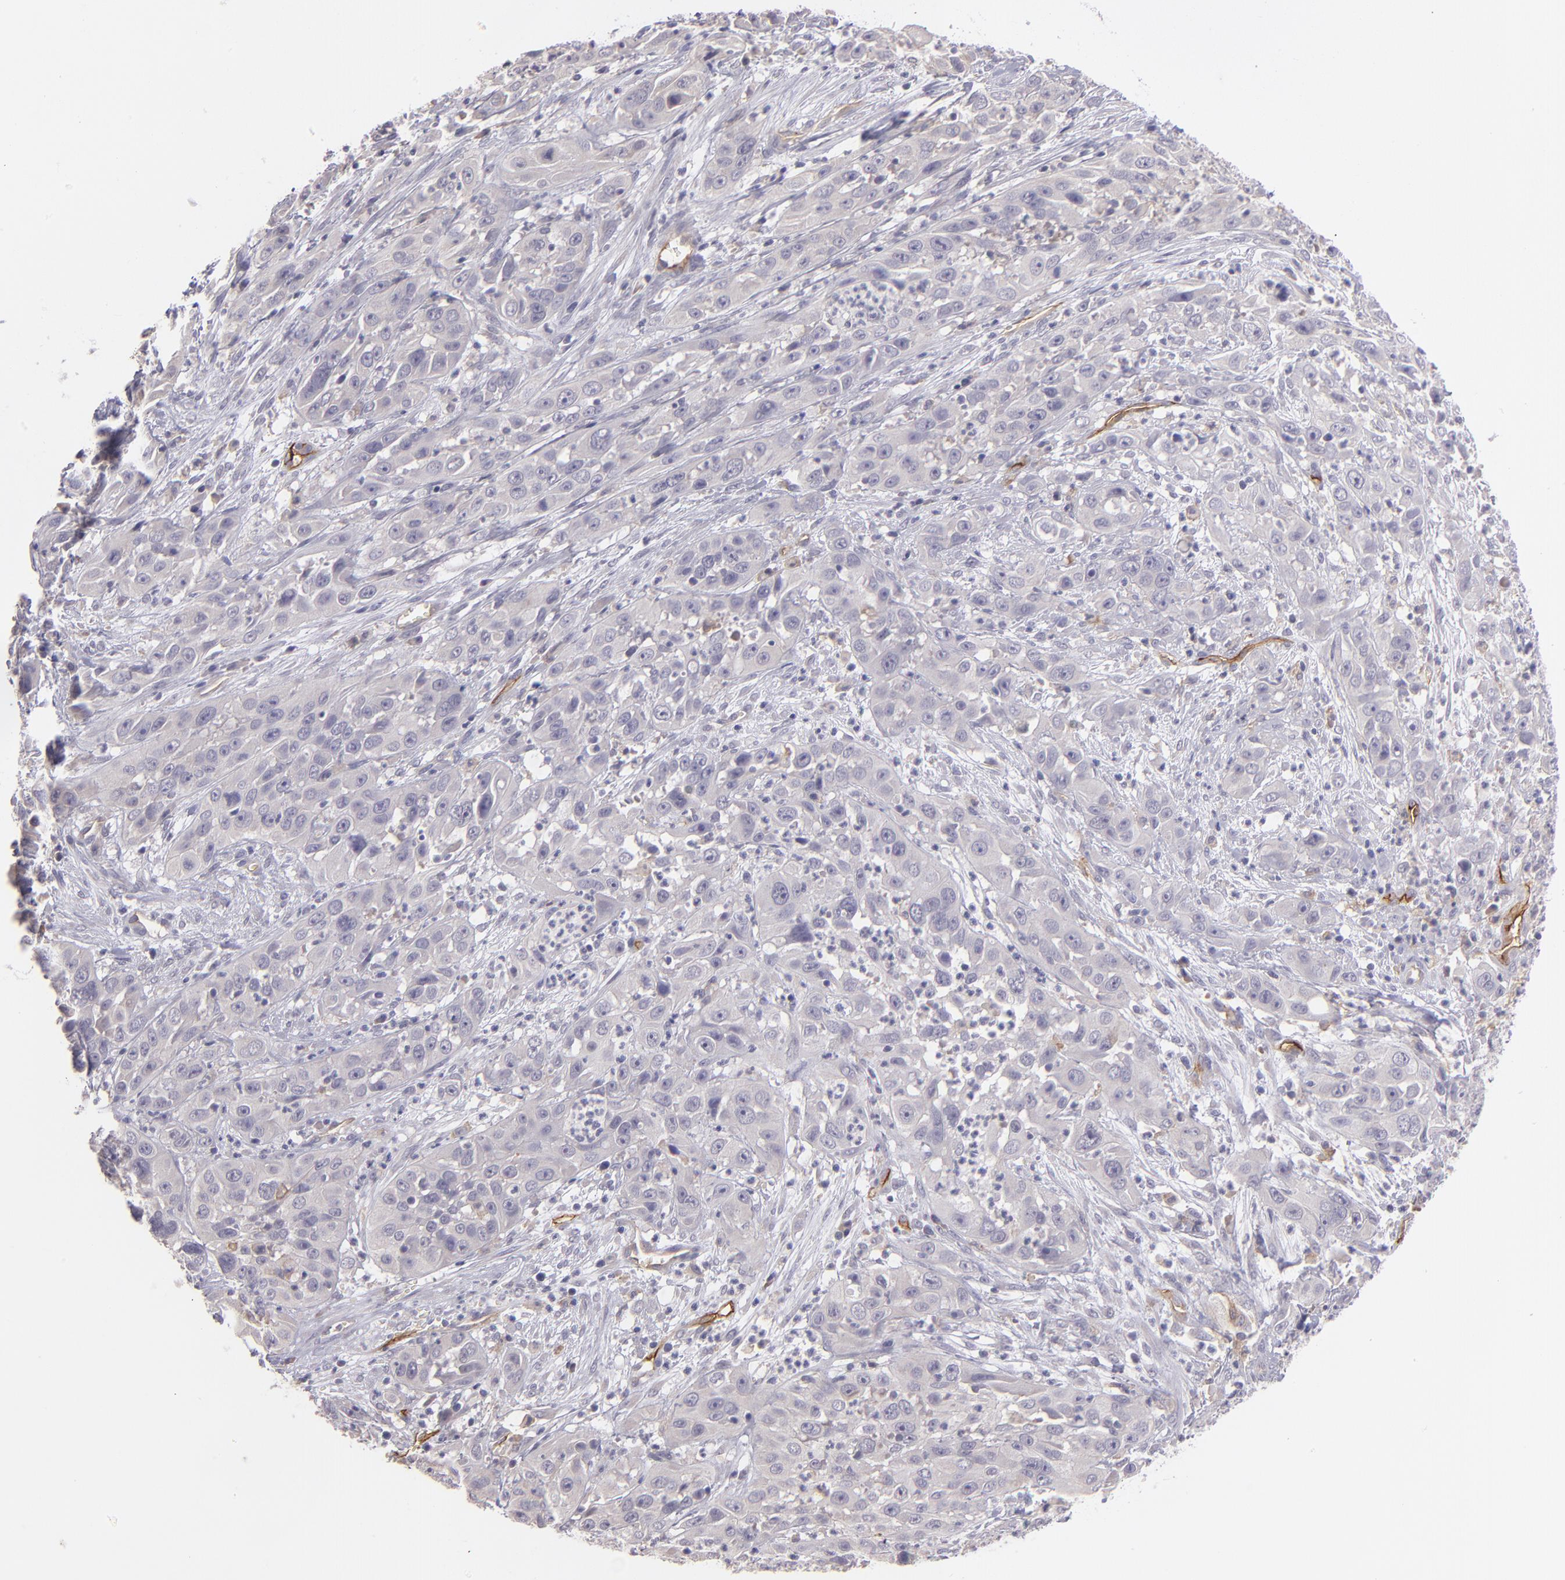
{"staining": {"intensity": "weak", "quantity": "<25%", "location": "cytoplasmic/membranous"}, "tissue": "cervical cancer", "cell_type": "Tumor cells", "image_type": "cancer", "snomed": [{"axis": "morphology", "description": "Squamous cell carcinoma, NOS"}, {"axis": "topography", "description": "Cervix"}], "caption": "A micrograph of human cervical cancer (squamous cell carcinoma) is negative for staining in tumor cells.", "gene": "THBD", "patient": {"sex": "female", "age": 32}}